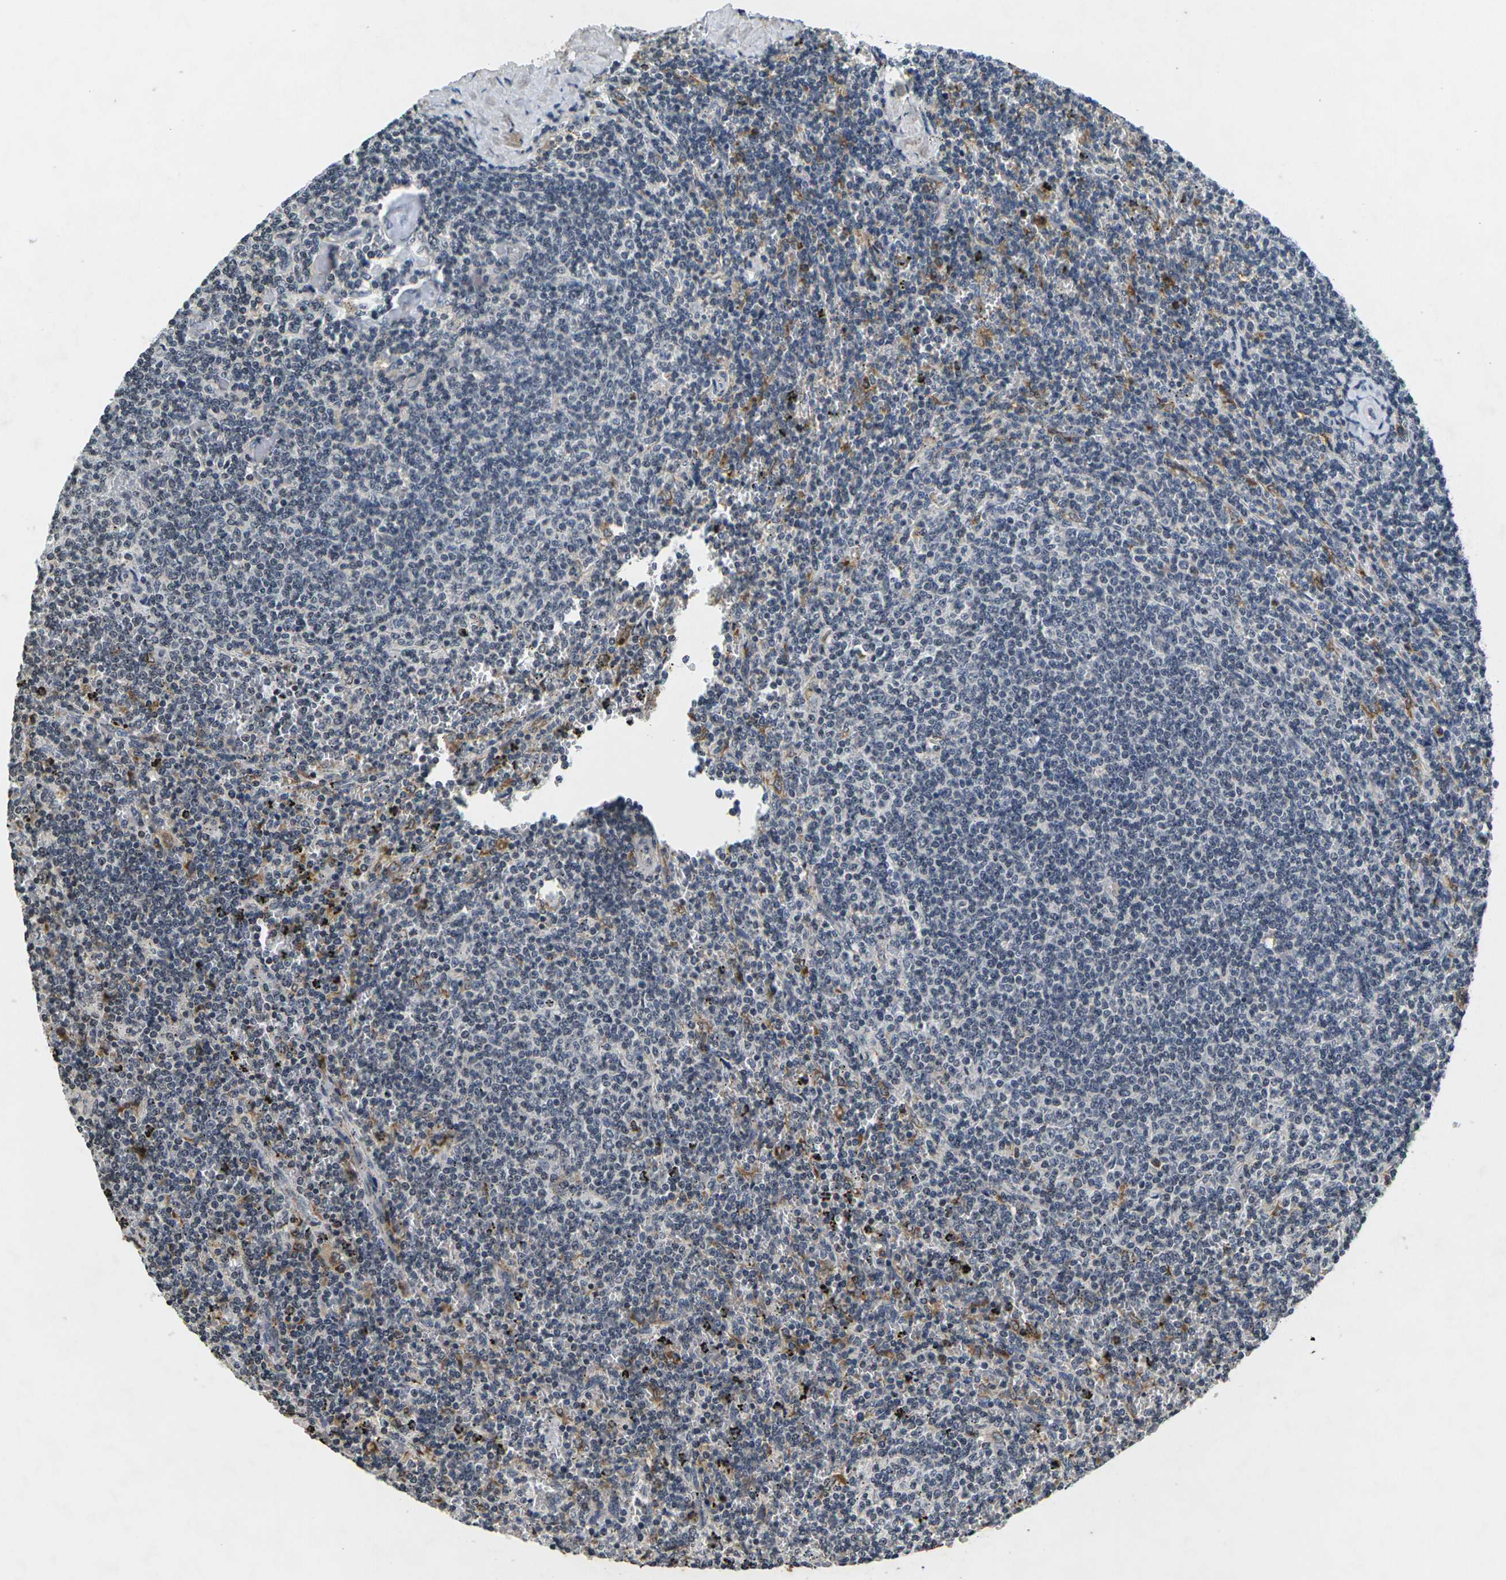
{"staining": {"intensity": "moderate", "quantity": "<25%", "location": "cytoplasmic/membranous"}, "tissue": "lymphoma", "cell_type": "Tumor cells", "image_type": "cancer", "snomed": [{"axis": "morphology", "description": "Malignant lymphoma, non-Hodgkin's type, Low grade"}, {"axis": "topography", "description": "Spleen"}], "caption": "Protein staining by immunohistochemistry (IHC) reveals moderate cytoplasmic/membranous staining in about <25% of tumor cells in malignant lymphoma, non-Hodgkin's type (low-grade). (IHC, brightfield microscopy, high magnification).", "gene": "C1QC", "patient": {"sex": "female", "age": 50}}